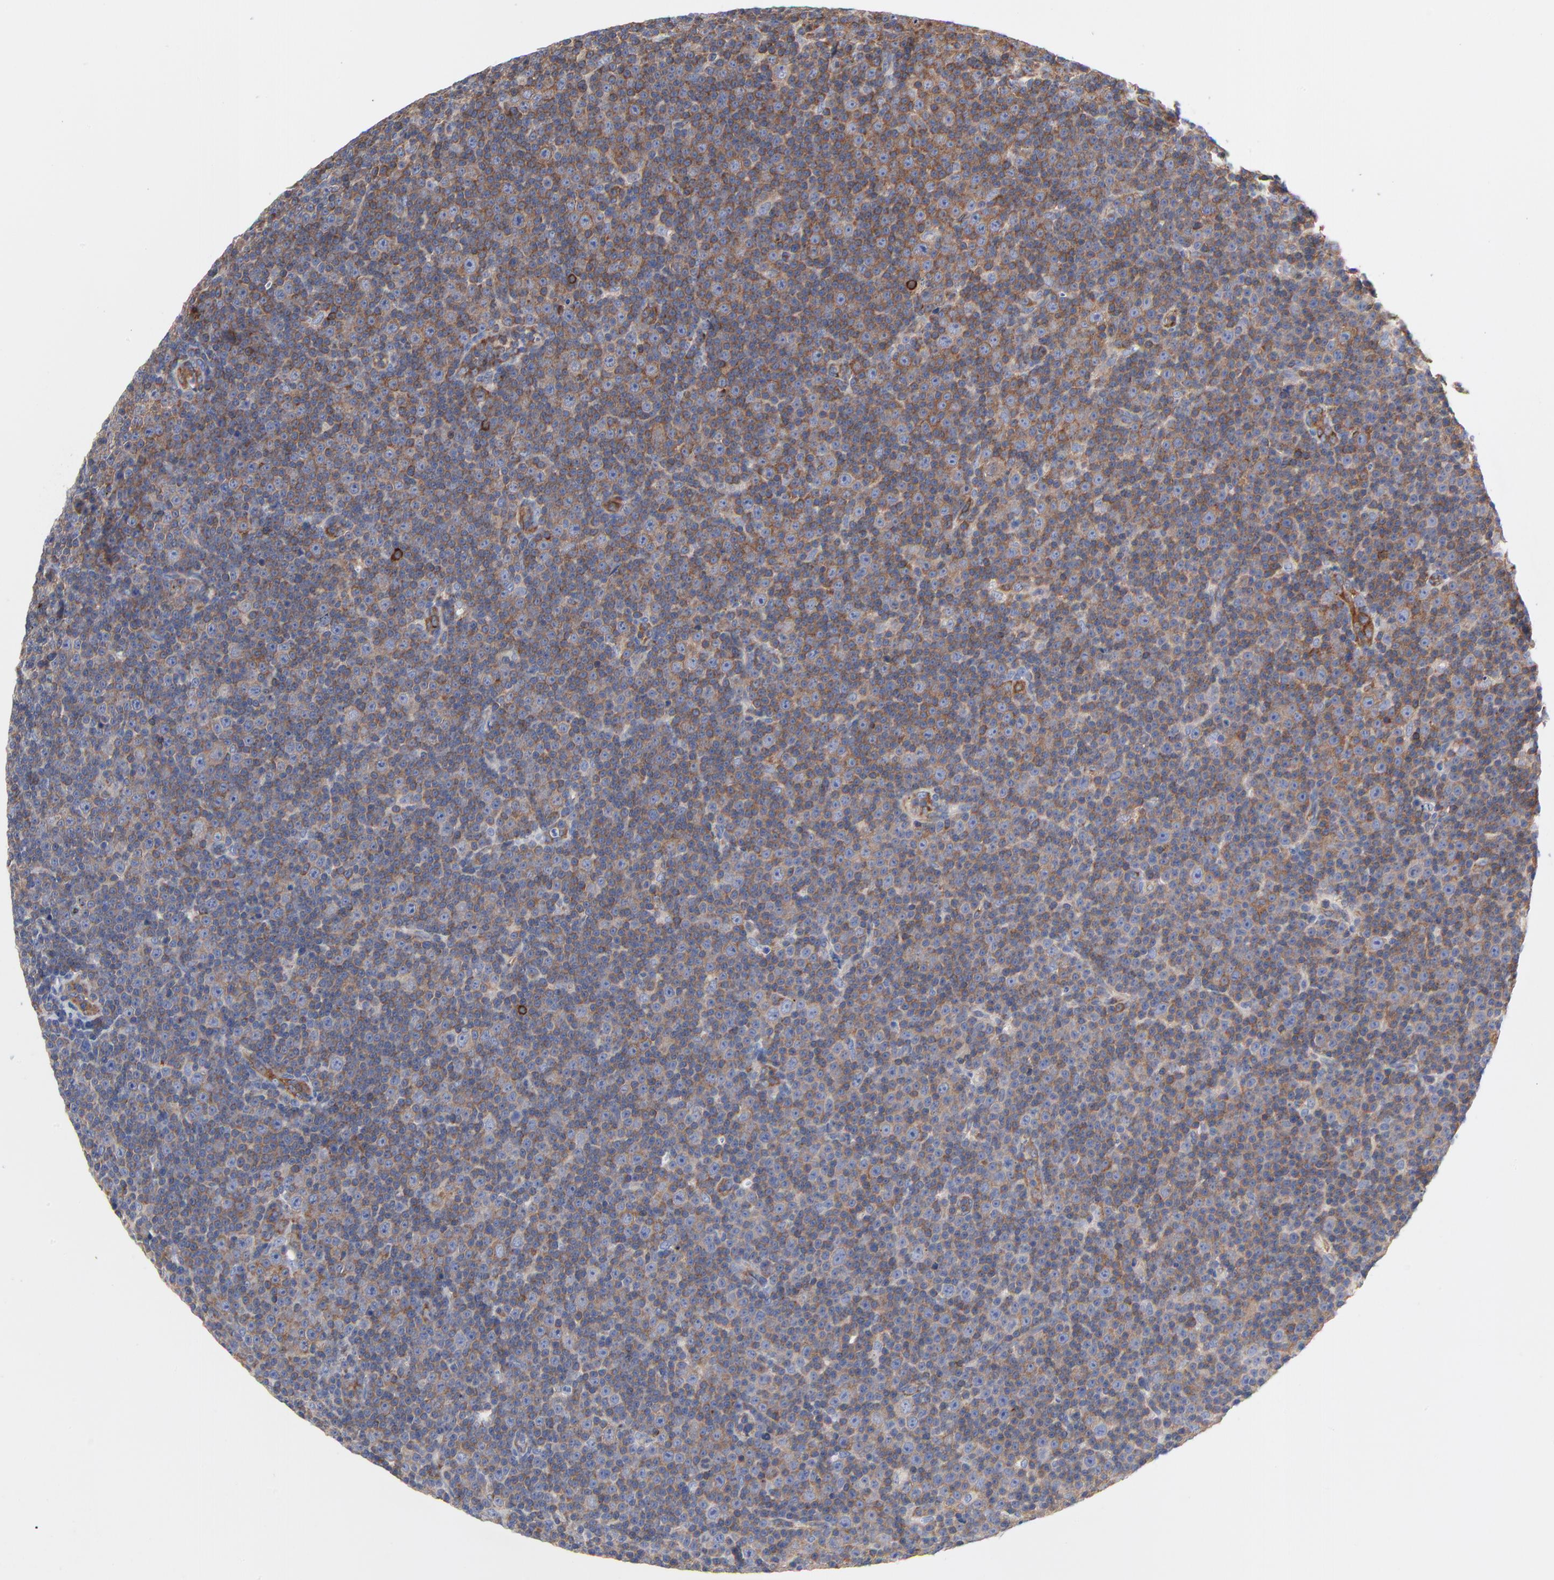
{"staining": {"intensity": "moderate", "quantity": ">75%", "location": "cytoplasmic/membranous"}, "tissue": "lymphoma", "cell_type": "Tumor cells", "image_type": "cancer", "snomed": [{"axis": "morphology", "description": "Malignant lymphoma, non-Hodgkin's type, Low grade"}, {"axis": "topography", "description": "Lymph node"}], "caption": "IHC histopathology image of human malignant lymphoma, non-Hodgkin's type (low-grade) stained for a protein (brown), which exhibits medium levels of moderate cytoplasmic/membranous positivity in about >75% of tumor cells.", "gene": "CD2AP", "patient": {"sex": "female", "age": 67}}